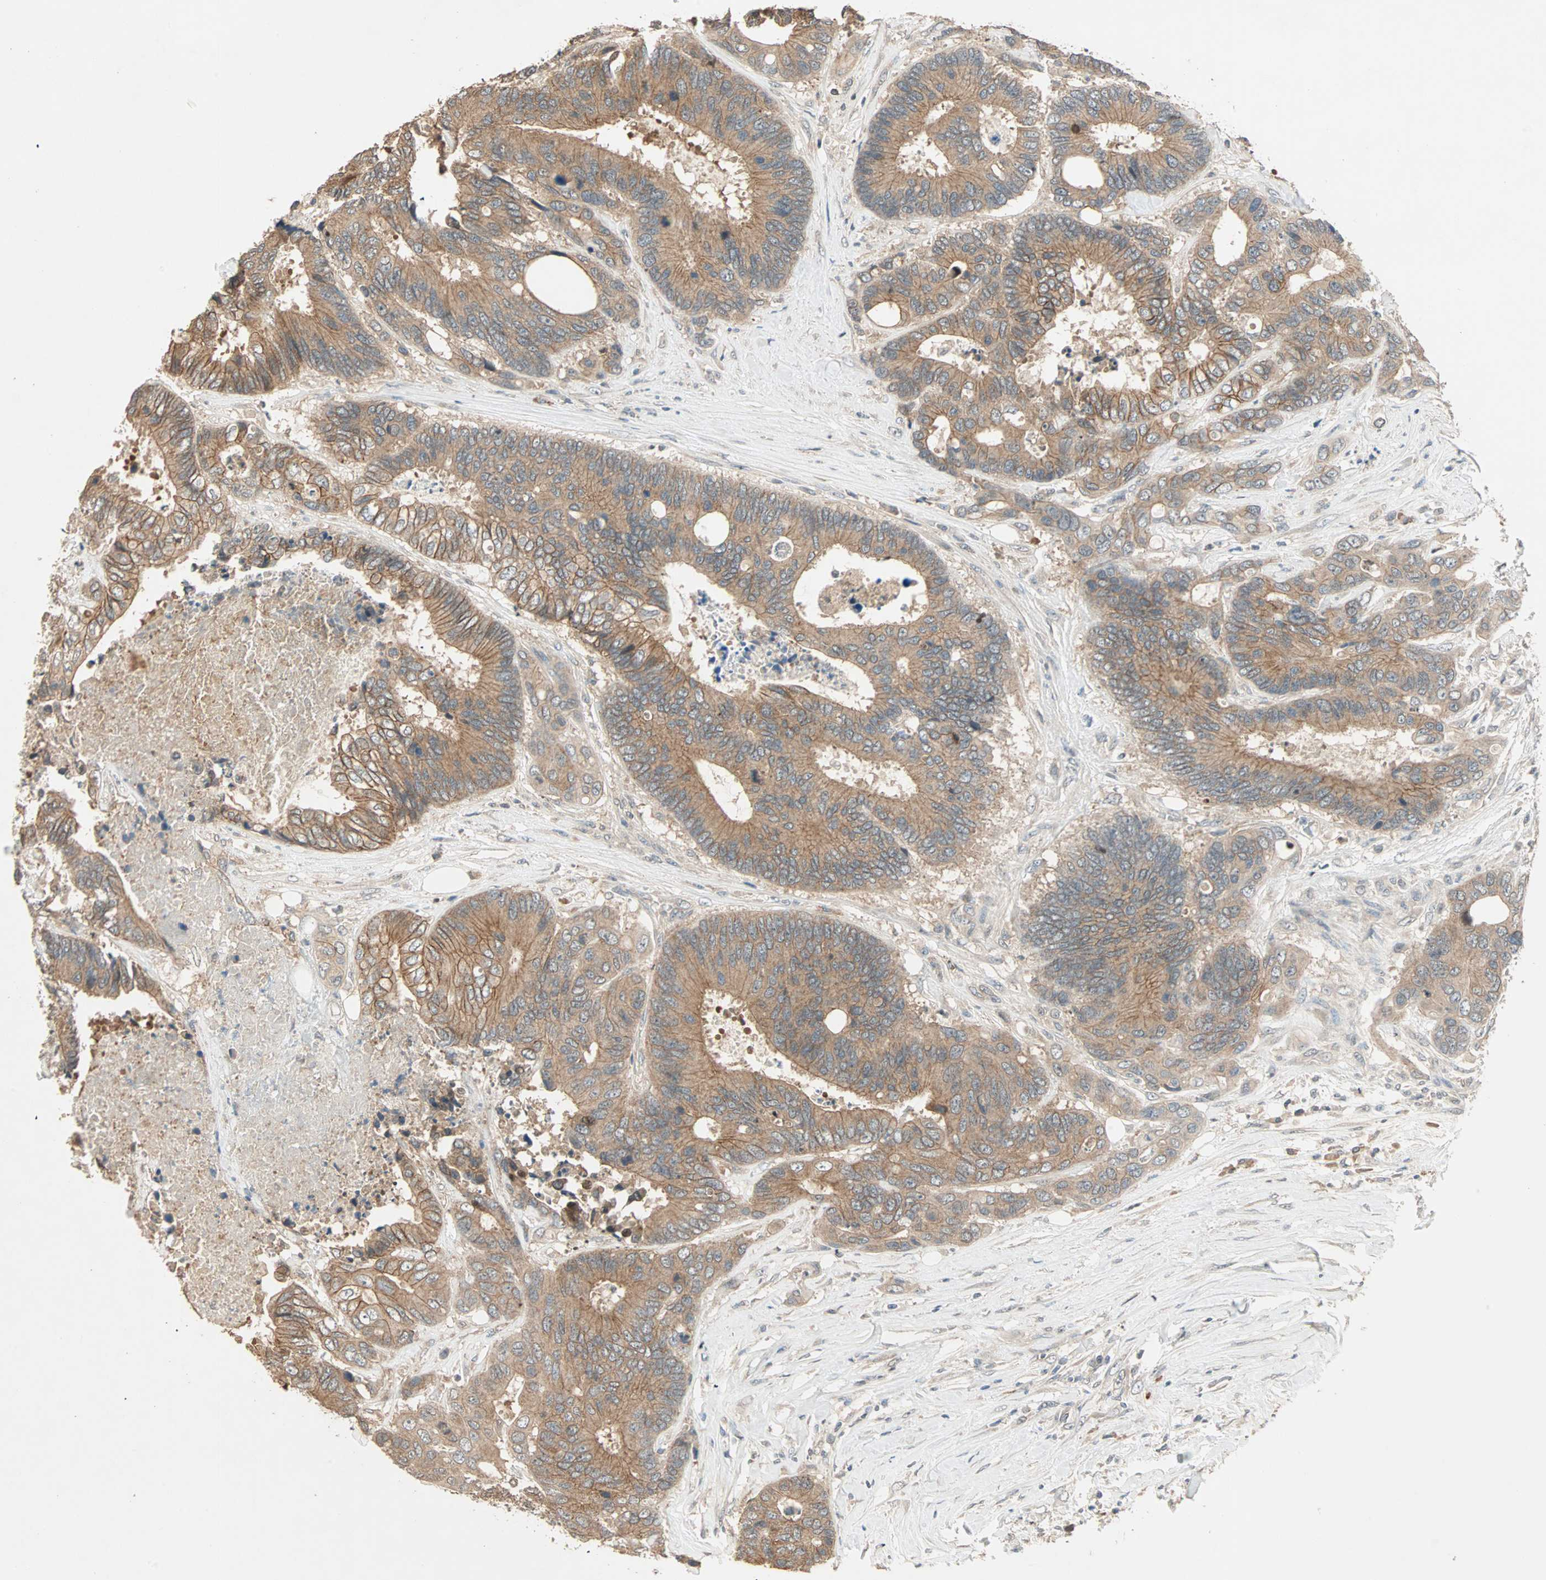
{"staining": {"intensity": "moderate", "quantity": ">75%", "location": "cytoplasmic/membranous"}, "tissue": "colorectal cancer", "cell_type": "Tumor cells", "image_type": "cancer", "snomed": [{"axis": "morphology", "description": "Adenocarcinoma, NOS"}, {"axis": "topography", "description": "Rectum"}], "caption": "Immunohistochemical staining of colorectal cancer reveals moderate cytoplasmic/membranous protein staining in approximately >75% of tumor cells. Using DAB (3,3'-diaminobenzidine) (brown) and hematoxylin (blue) stains, captured at high magnification using brightfield microscopy.", "gene": "TTF2", "patient": {"sex": "male", "age": 55}}